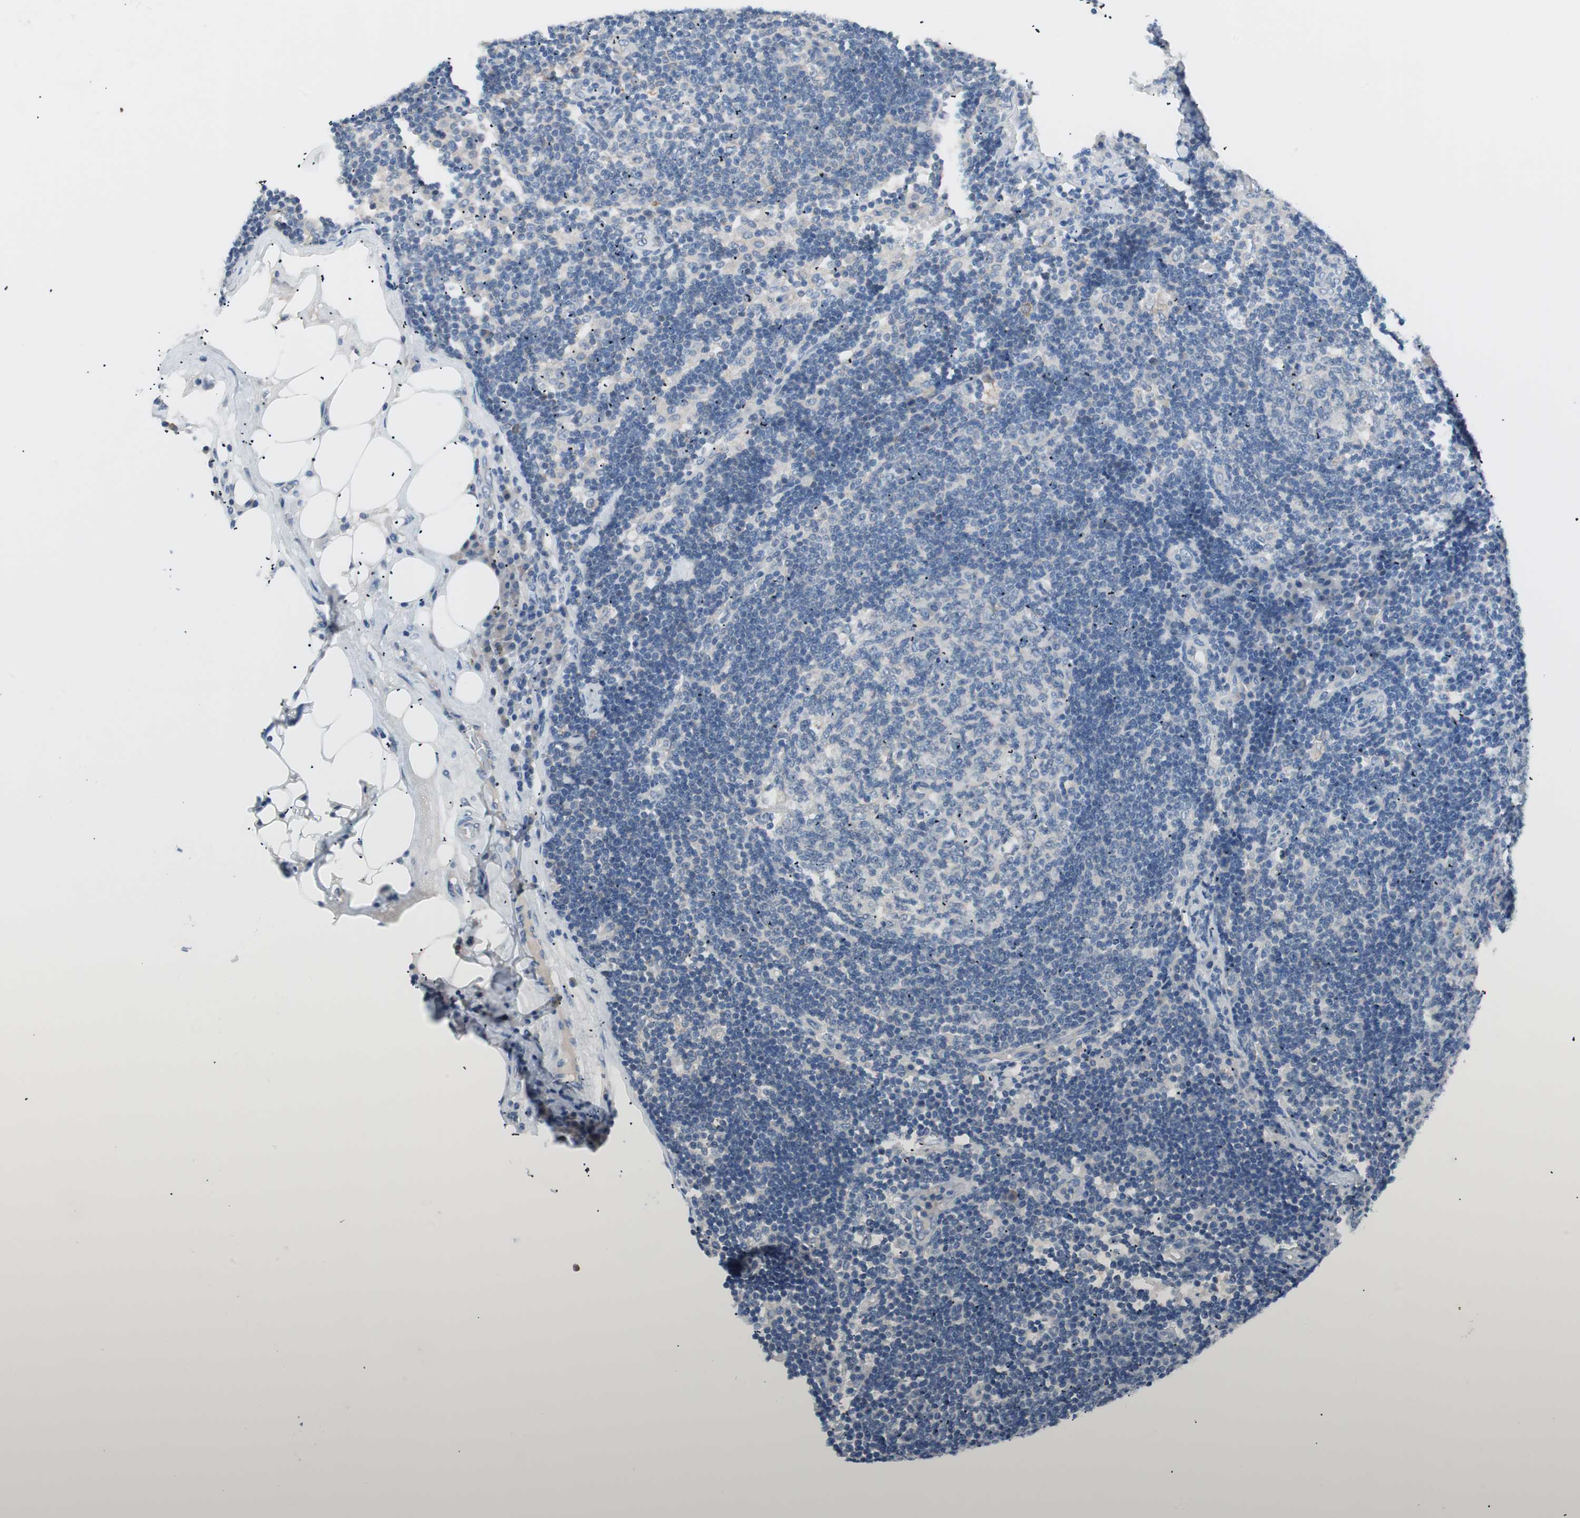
{"staining": {"intensity": "negative", "quantity": "none", "location": "none"}, "tissue": "lymph node", "cell_type": "Germinal center cells", "image_type": "normal", "snomed": [{"axis": "morphology", "description": "Normal tissue, NOS"}, {"axis": "morphology", "description": "Squamous cell carcinoma, metastatic, NOS"}, {"axis": "topography", "description": "Lymph node"}], "caption": "Germinal center cells show no significant staining in unremarkable lymph node. Brightfield microscopy of immunohistochemistry stained with DAB (brown) and hematoxylin (blue), captured at high magnification.", "gene": "VIL1", "patient": {"sex": "female", "age": 53}}